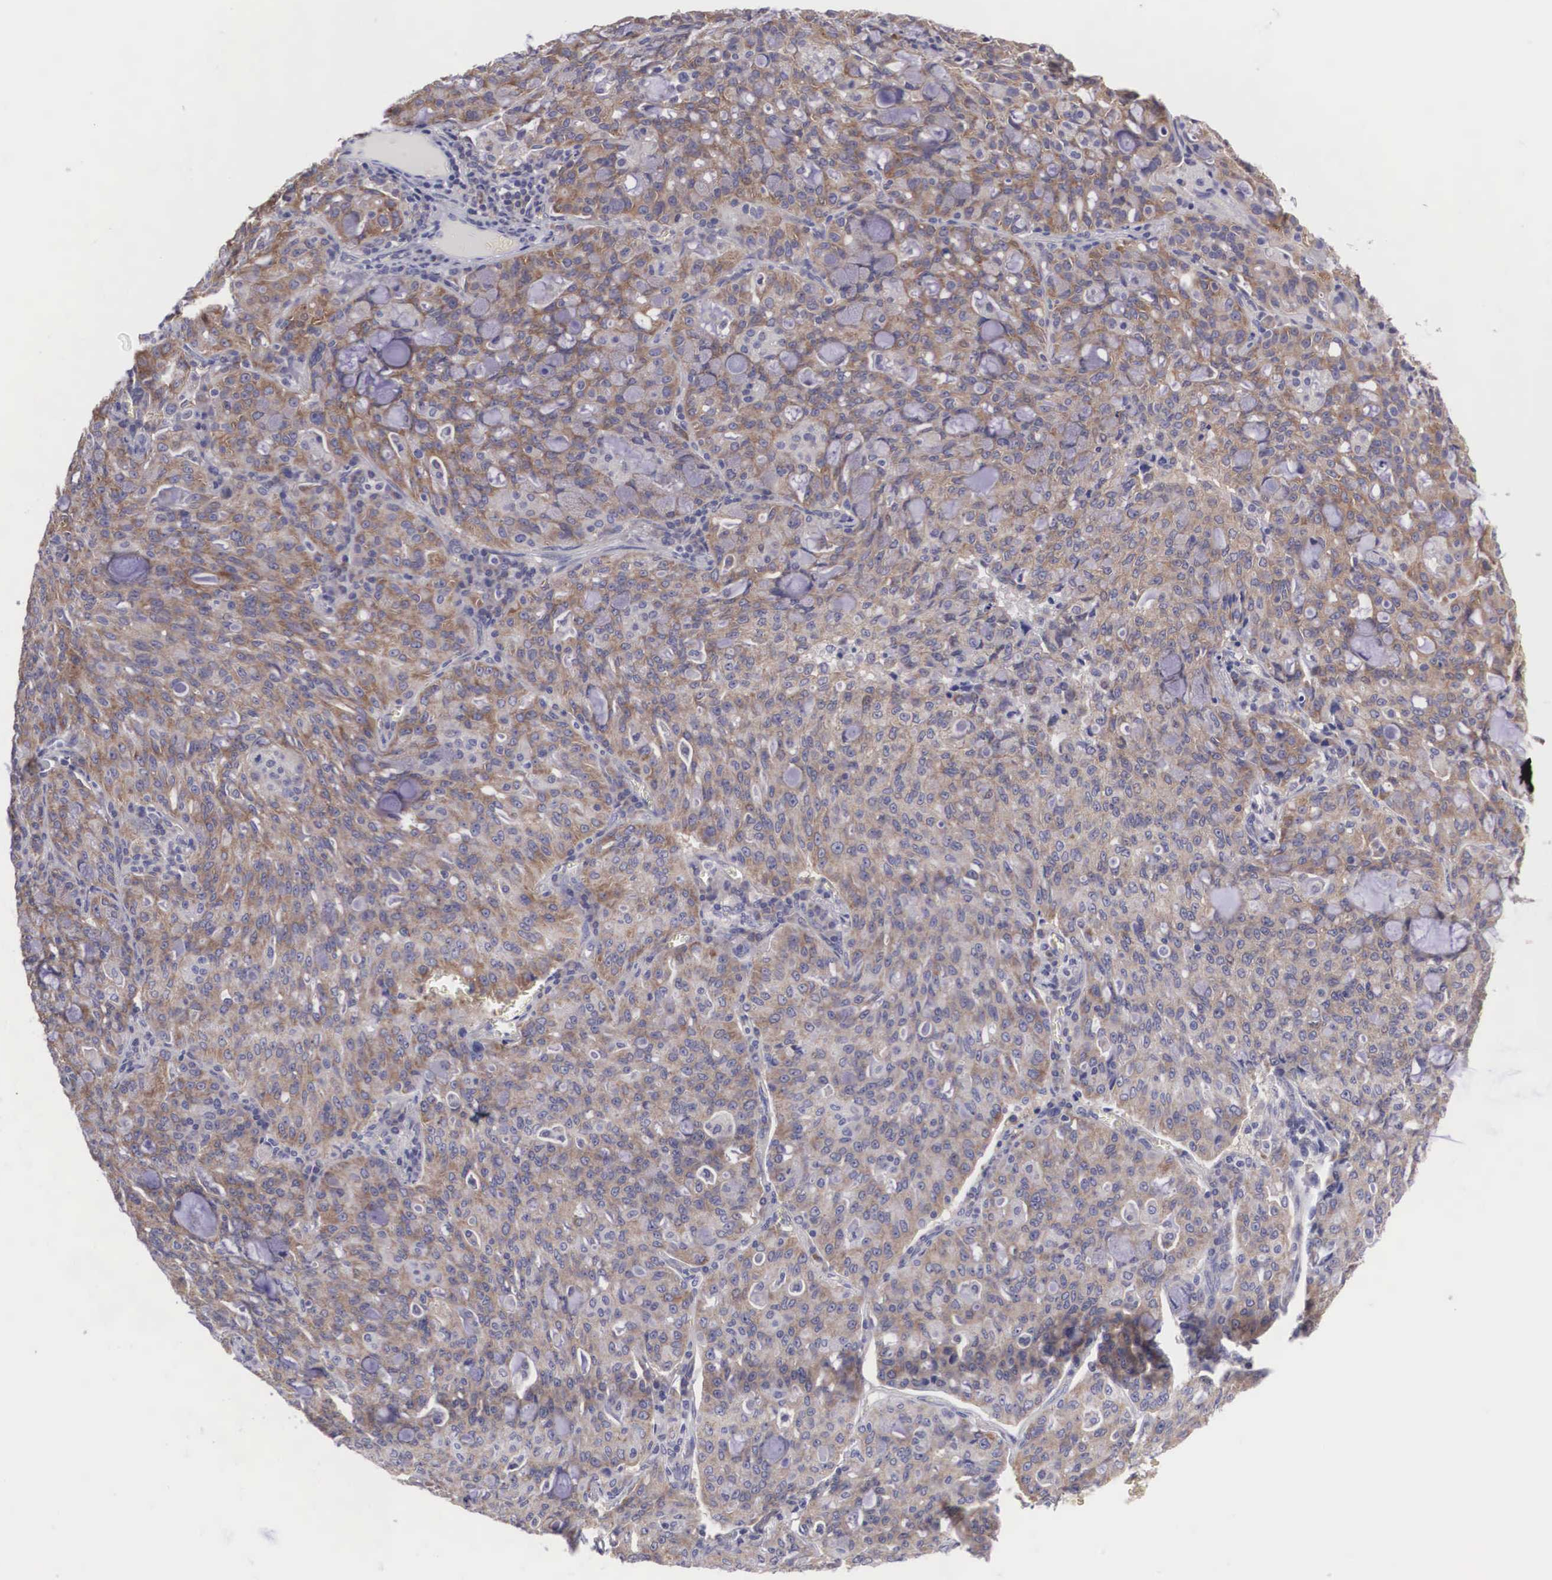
{"staining": {"intensity": "weak", "quantity": ">75%", "location": "cytoplasmic/membranous"}, "tissue": "lung cancer", "cell_type": "Tumor cells", "image_type": "cancer", "snomed": [{"axis": "morphology", "description": "Adenocarcinoma, NOS"}, {"axis": "topography", "description": "Lung"}], "caption": "A histopathology image of lung cancer (adenocarcinoma) stained for a protein displays weak cytoplasmic/membranous brown staining in tumor cells.", "gene": "TXLNG", "patient": {"sex": "female", "age": 44}}